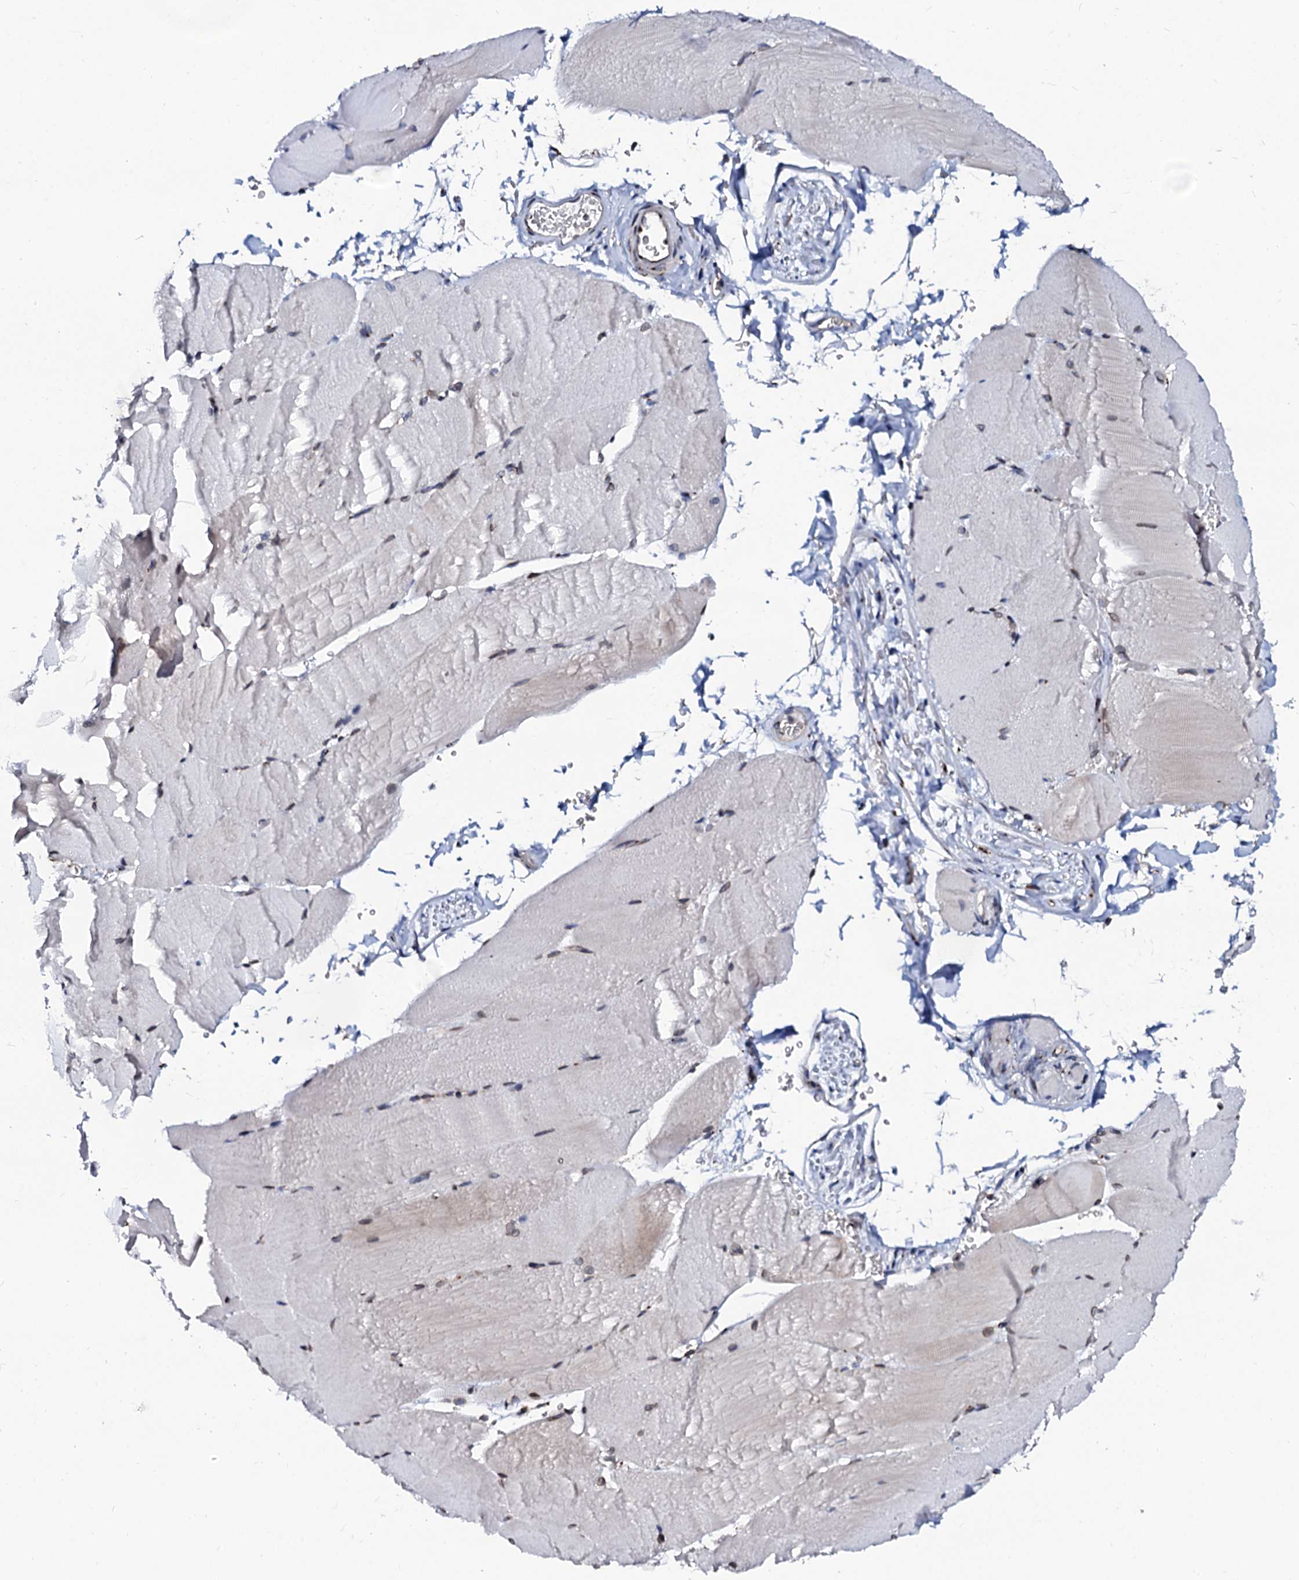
{"staining": {"intensity": "negative", "quantity": "none", "location": "none"}, "tissue": "skeletal muscle", "cell_type": "Myocytes", "image_type": "normal", "snomed": [{"axis": "morphology", "description": "Normal tissue, NOS"}, {"axis": "topography", "description": "Skeletal muscle"}, {"axis": "topography", "description": "Parathyroid gland"}], "caption": "Immunohistochemical staining of unremarkable skeletal muscle exhibits no significant staining in myocytes. (Brightfield microscopy of DAB immunohistochemistry at high magnification).", "gene": "TMCO3", "patient": {"sex": "female", "age": 37}}